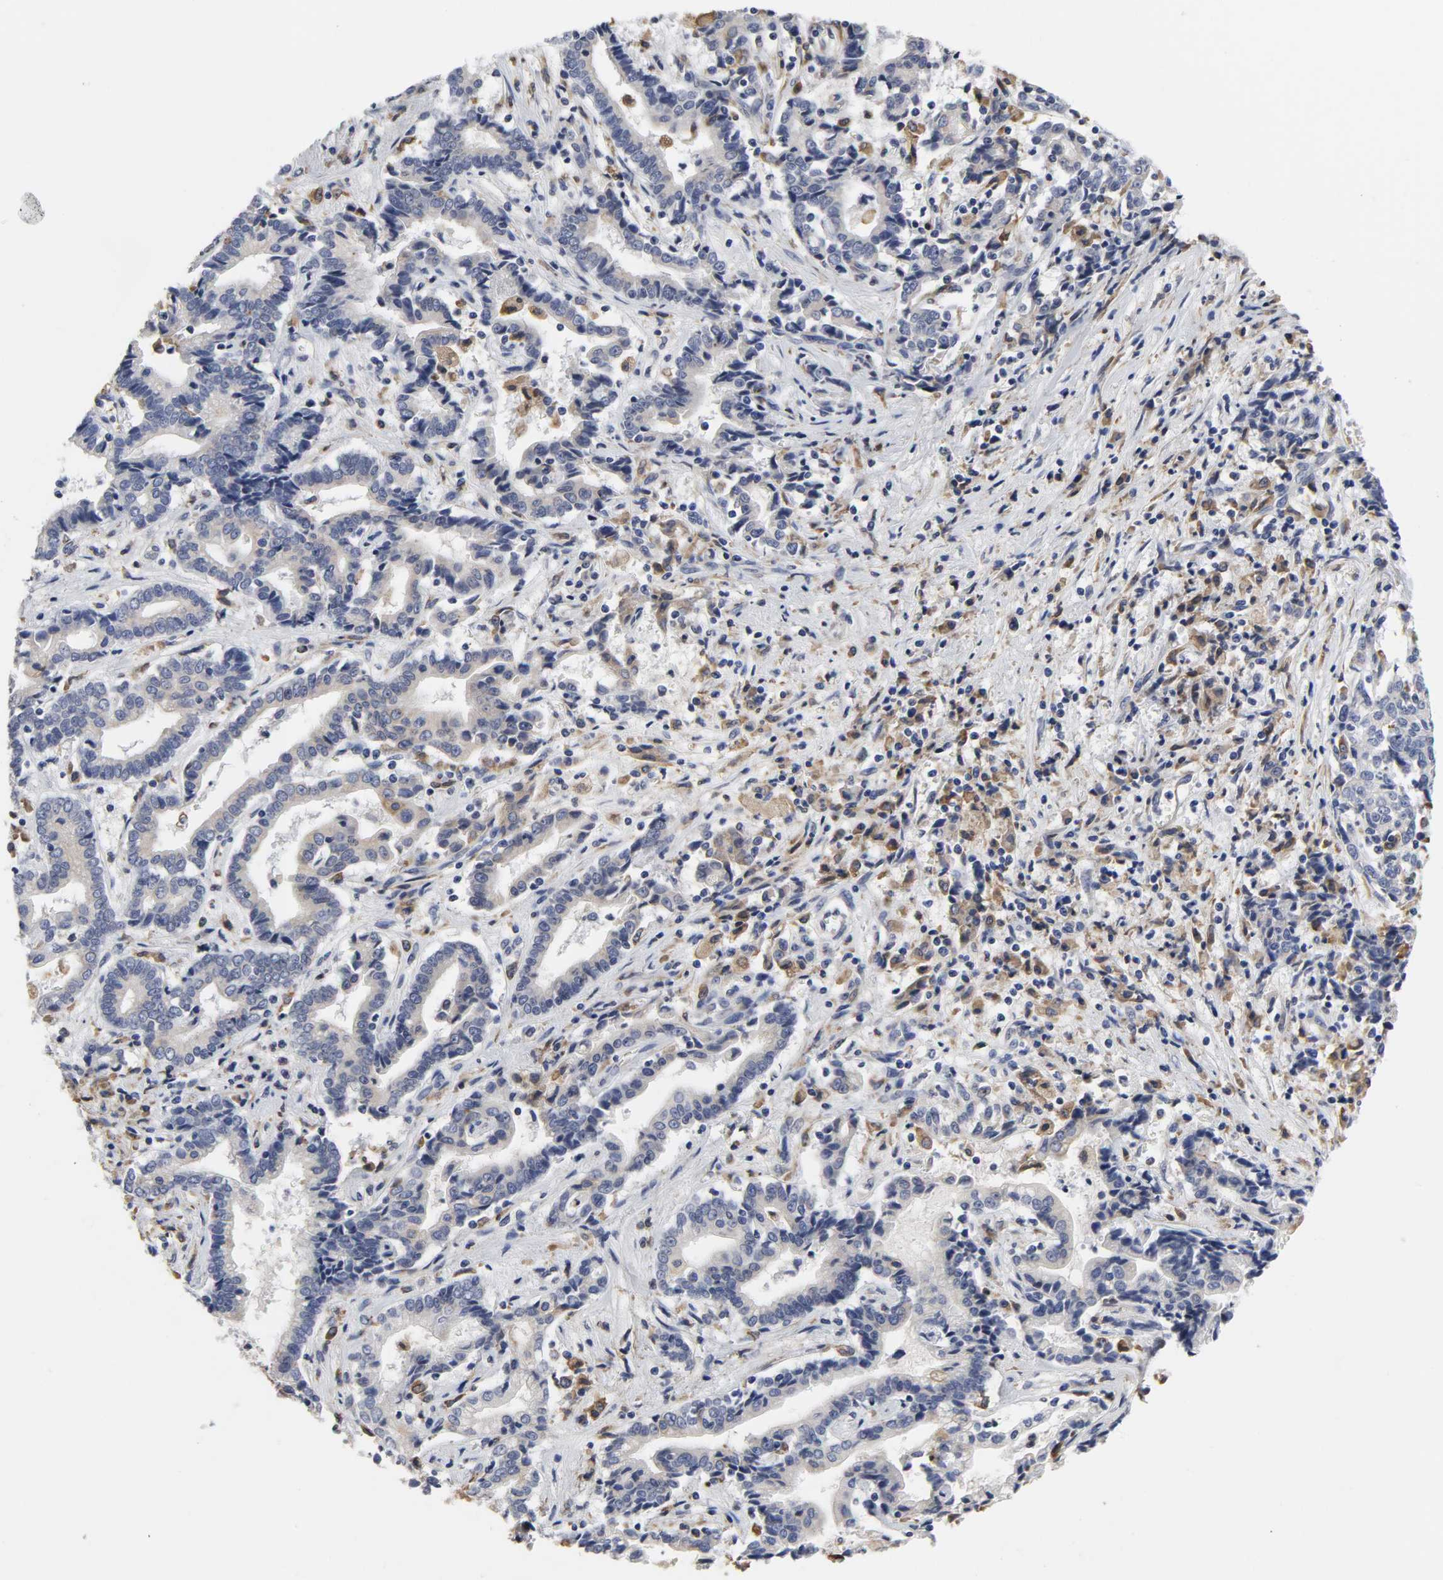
{"staining": {"intensity": "negative", "quantity": "none", "location": "none"}, "tissue": "liver cancer", "cell_type": "Tumor cells", "image_type": "cancer", "snomed": [{"axis": "morphology", "description": "Cholangiocarcinoma"}, {"axis": "topography", "description": "Liver"}], "caption": "DAB immunohistochemical staining of liver cancer (cholangiocarcinoma) reveals no significant expression in tumor cells.", "gene": "HCK", "patient": {"sex": "male", "age": 57}}